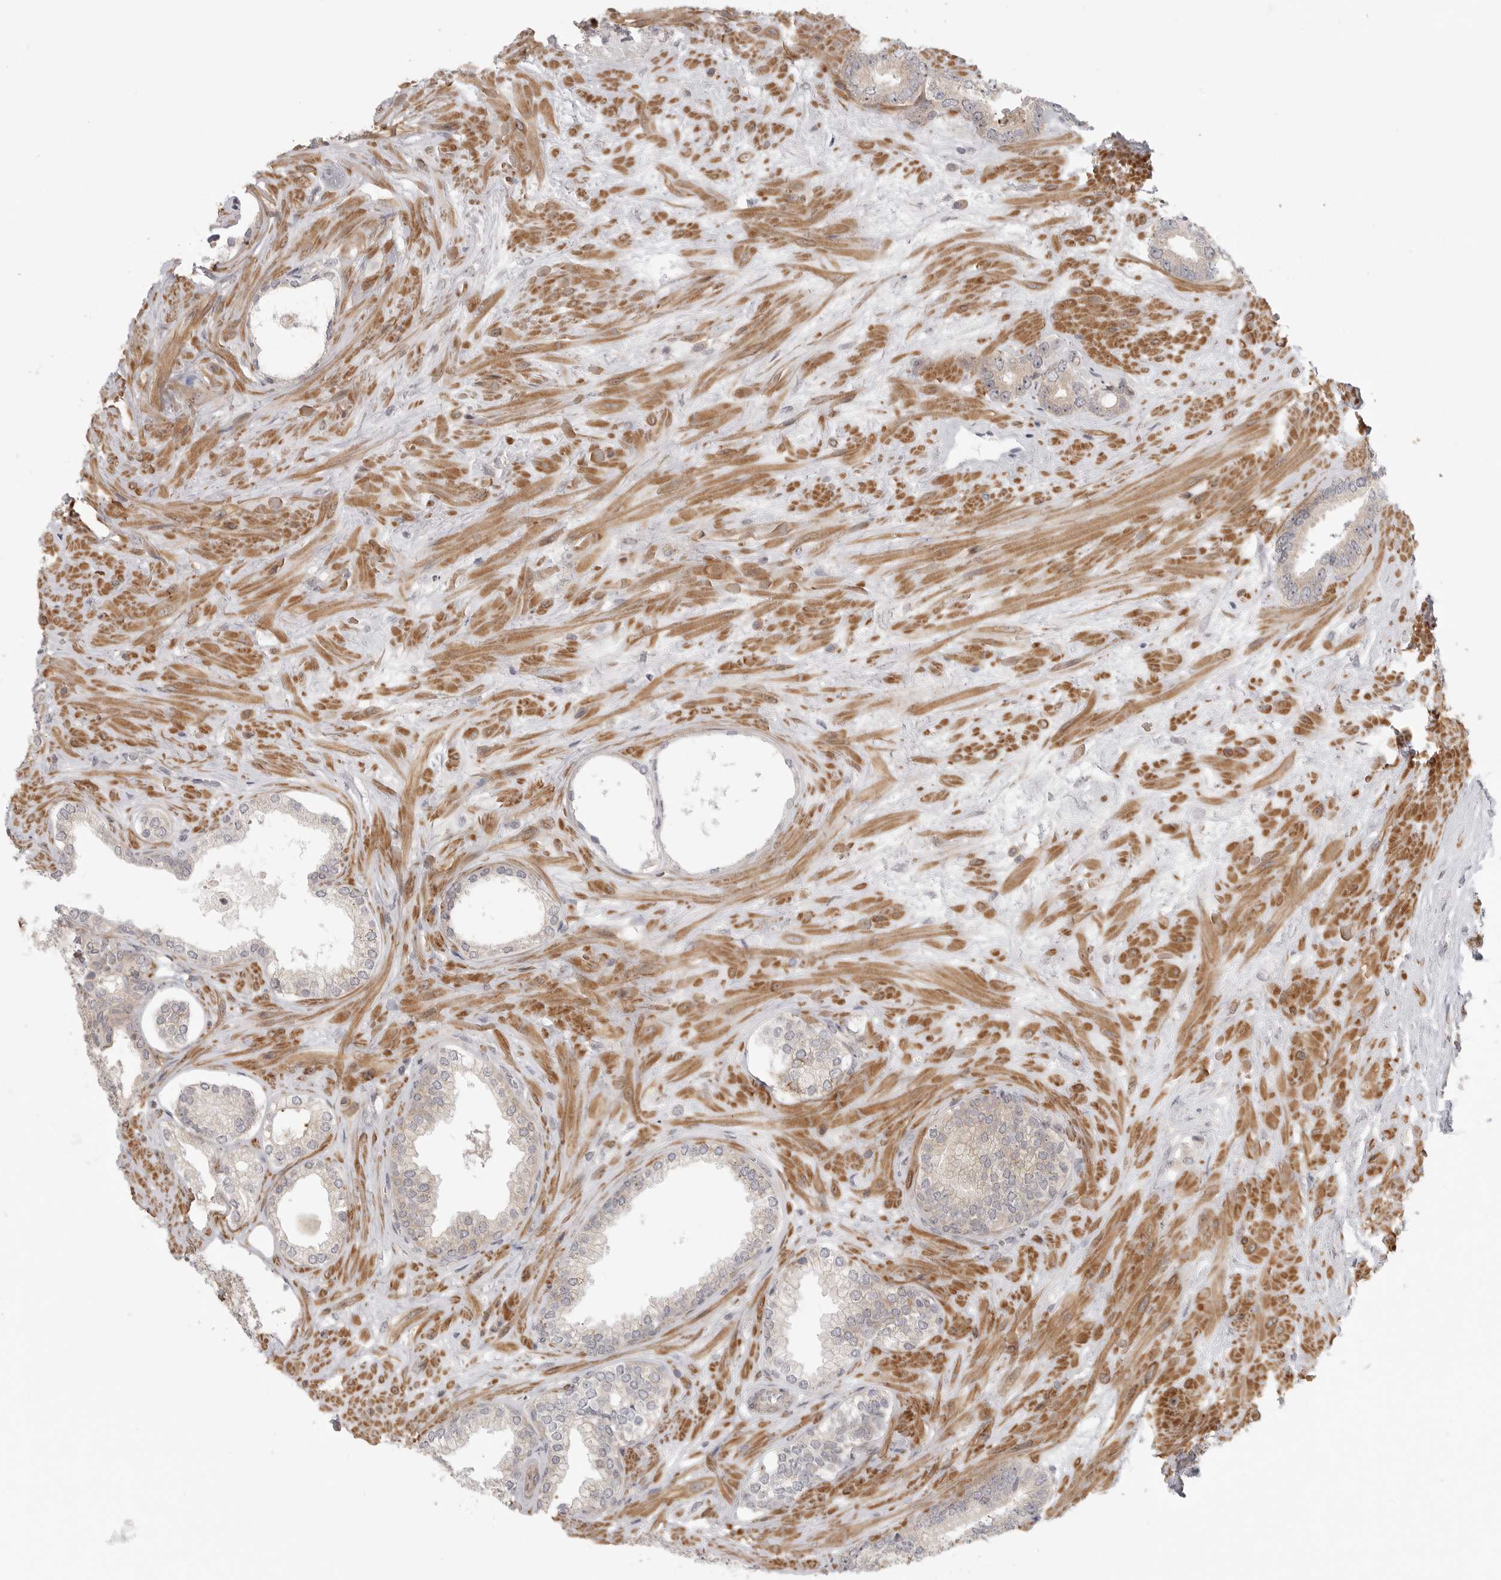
{"staining": {"intensity": "negative", "quantity": "none", "location": "none"}, "tissue": "prostate cancer", "cell_type": "Tumor cells", "image_type": "cancer", "snomed": [{"axis": "morphology", "description": "Adenocarcinoma, Low grade"}, {"axis": "topography", "description": "Prostate"}], "caption": "This is a histopathology image of IHC staining of prostate low-grade adenocarcinoma, which shows no positivity in tumor cells.", "gene": "CCPG1", "patient": {"sex": "male", "age": 71}}